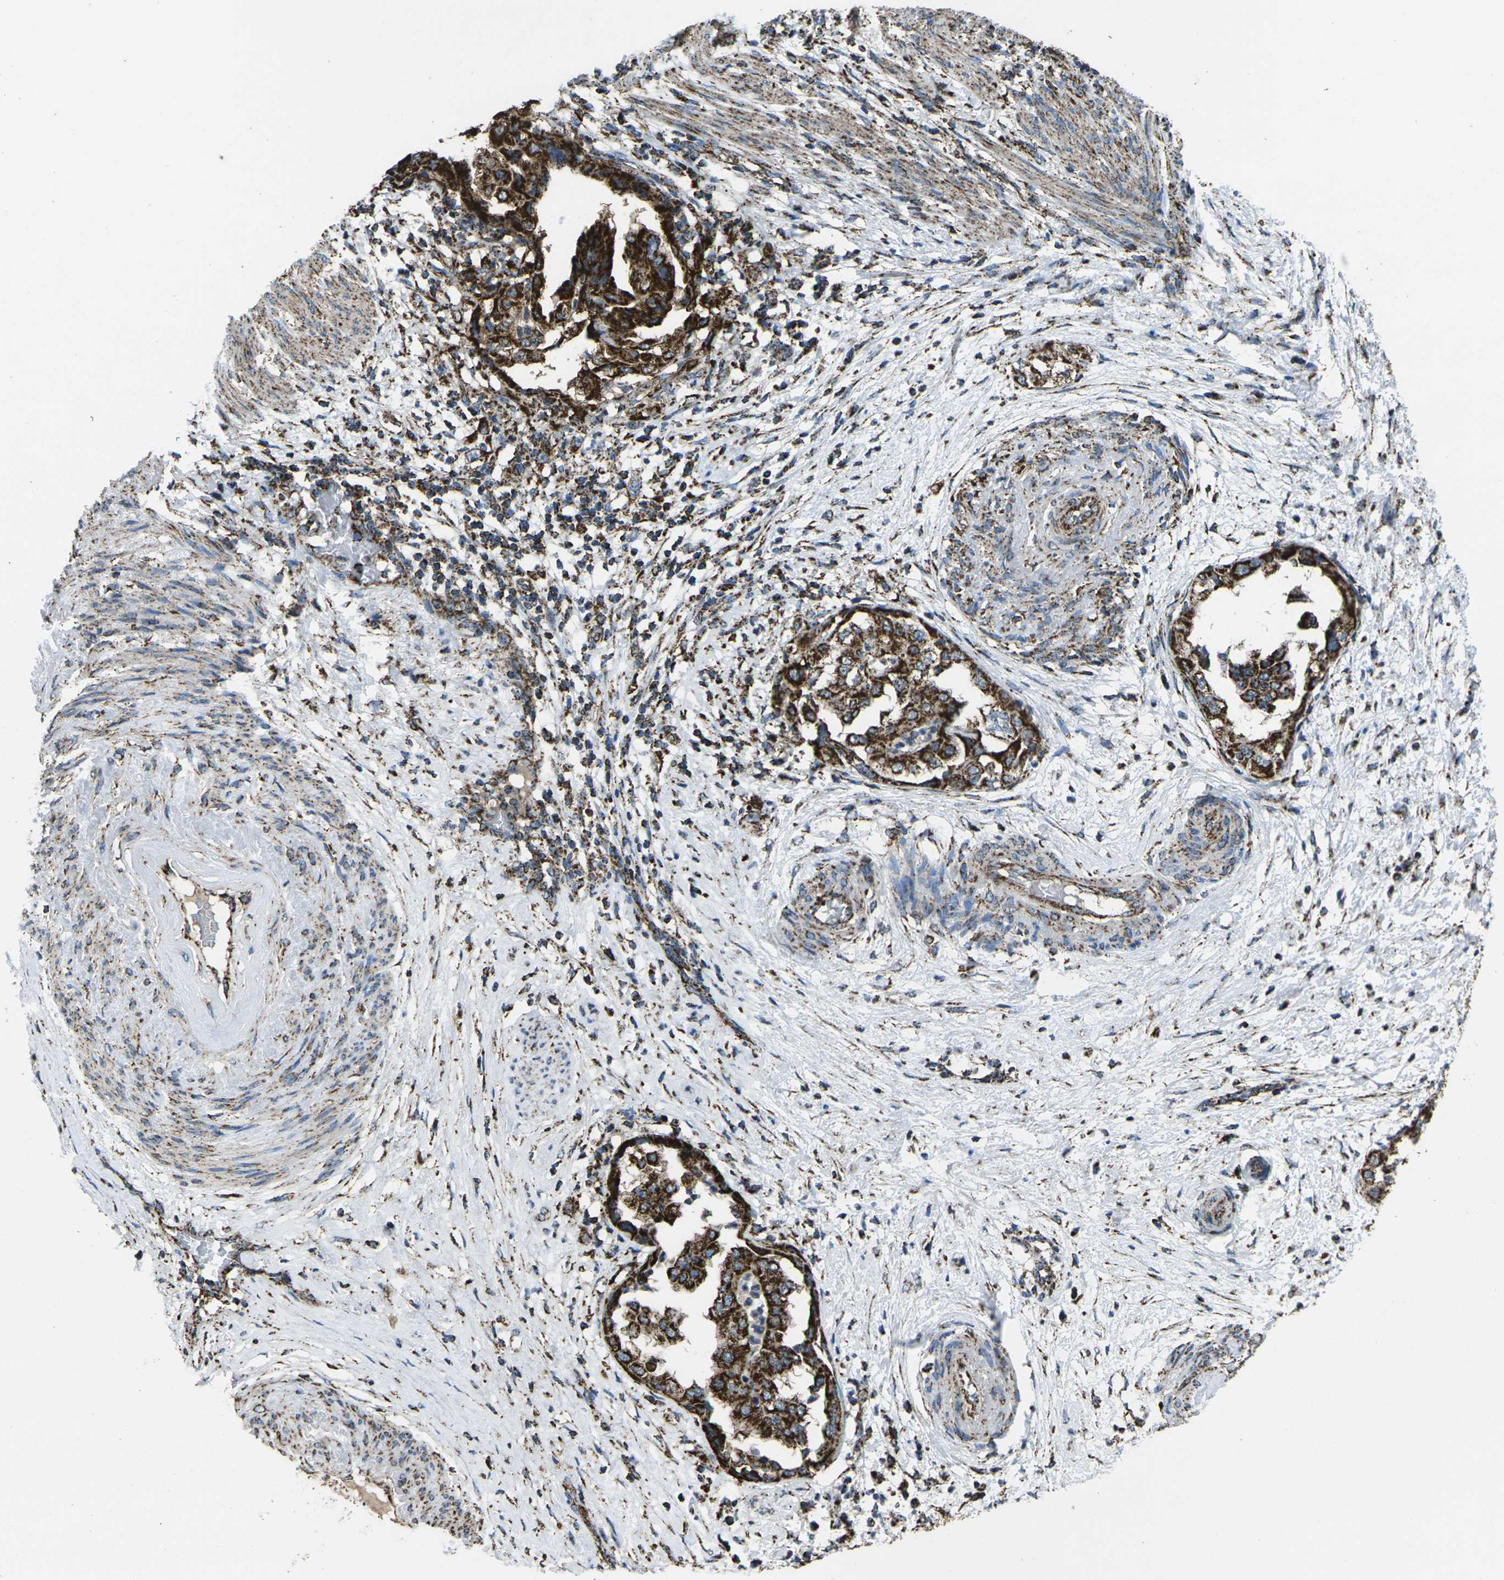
{"staining": {"intensity": "strong", "quantity": ">75%", "location": "cytoplasmic/membranous"}, "tissue": "endometrial cancer", "cell_type": "Tumor cells", "image_type": "cancer", "snomed": [{"axis": "morphology", "description": "Adenocarcinoma, NOS"}, {"axis": "topography", "description": "Endometrium"}], "caption": "An immunohistochemistry (IHC) photomicrograph of neoplastic tissue is shown. Protein staining in brown highlights strong cytoplasmic/membranous positivity in endometrial adenocarcinoma within tumor cells.", "gene": "KLHL5", "patient": {"sex": "female", "age": 85}}